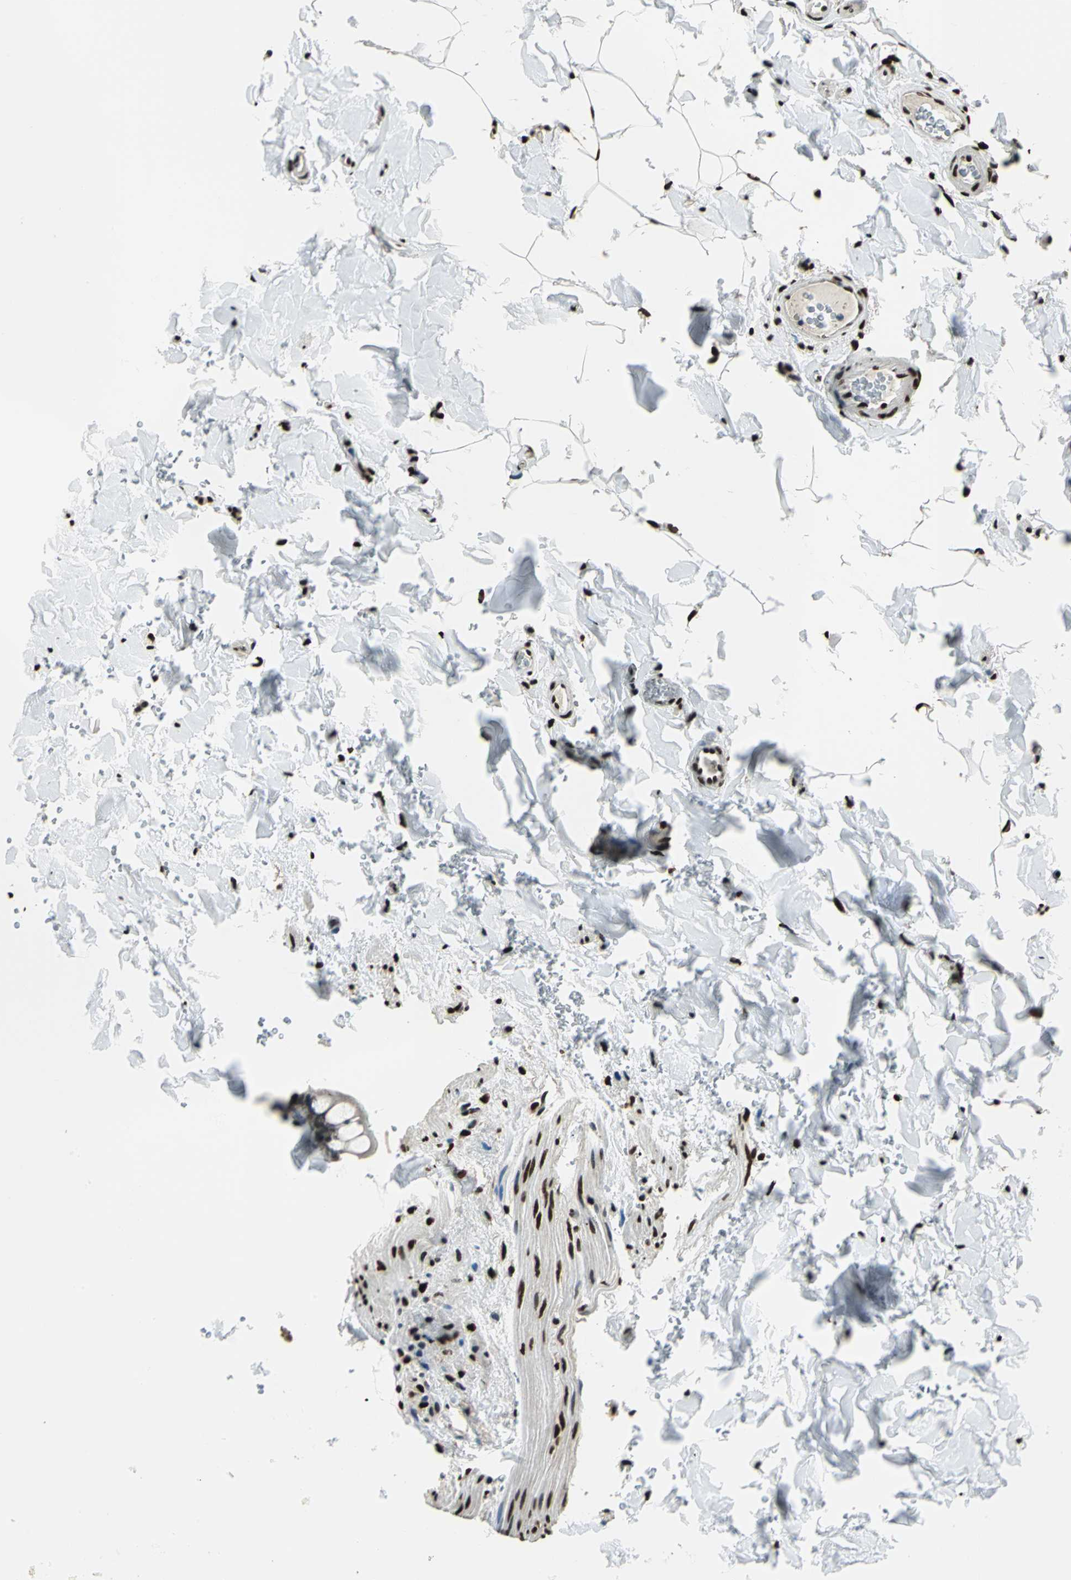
{"staining": {"intensity": "strong", "quantity": ">75%", "location": "nuclear"}, "tissue": "colon", "cell_type": "Endothelial cells", "image_type": "normal", "snomed": [{"axis": "morphology", "description": "Normal tissue, NOS"}, {"axis": "topography", "description": "Colon"}], "caption": "Immunohistochemical staining of benign human colon reveals high levels of strong nuclear expression in about >75% of endothelial cells.", "gene": "NFIA", "patient": {"sex": "female", "age": 61}}